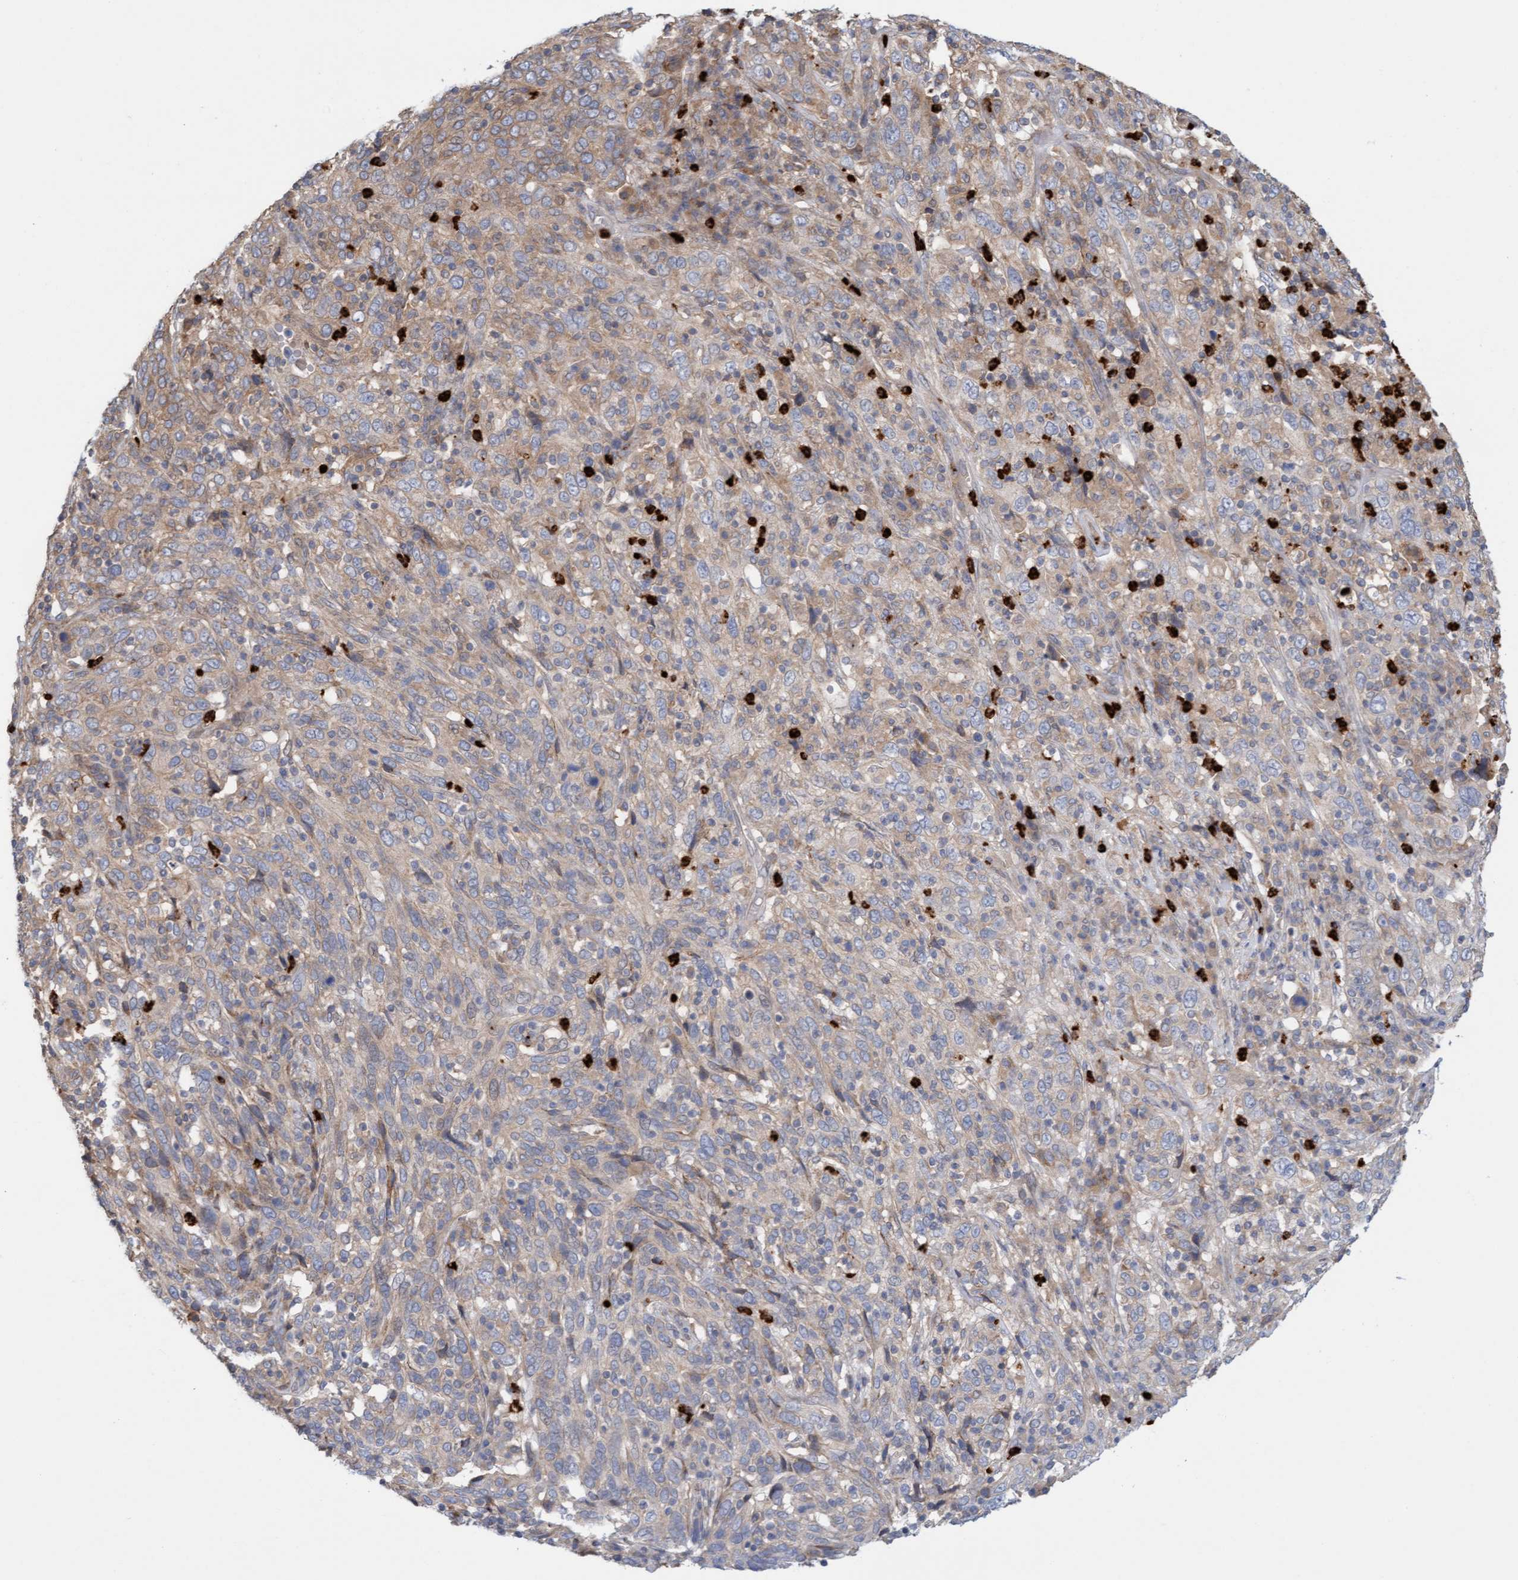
{"staining": {"intensity": "weak", "quantity": ">75%", "location": "cytoplasmic/membranous"}, "tissue": "cervical cancer", "cell_type": "Tumor cells", "image_type": "cancer", "snomed": [{"axis": "morphology", "description": "Squamous cell carcinoma, NOS"}, {"axis": "topography", "description": "Cervix"}], "caption": "An image of human cervical cancer (squamous cell carcinoma) stained for a protein demonstrates weak cytoplasmic/membranous brown staining in tumor cells.", "gene": "MMP8", "patient": {"sex": "female", "age": 46}}